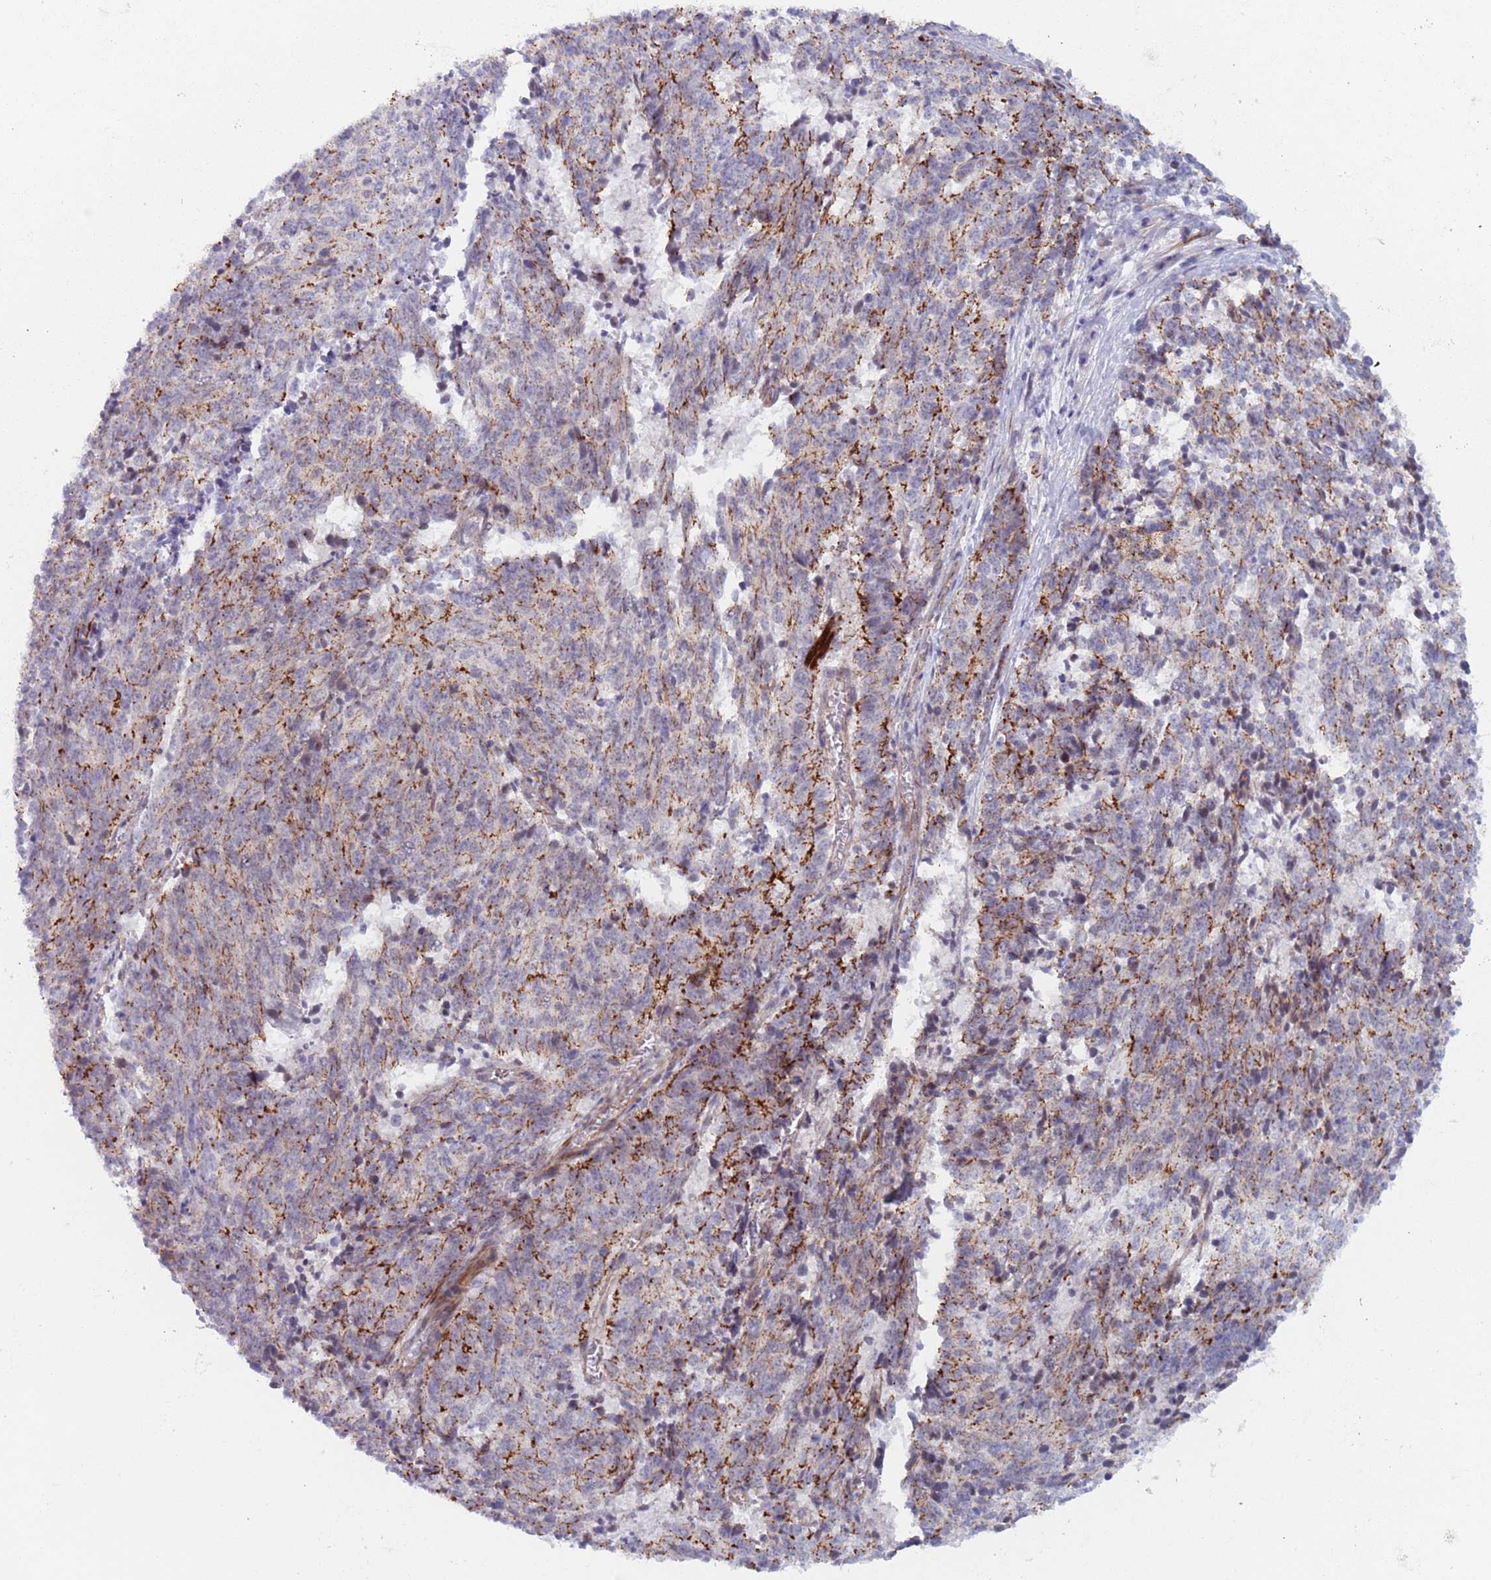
{"staining": {"intensity": "moderate", "quantity": "25%-75%", "location": "cytoplasmic/membranous"}, "tissue": "cervical cancer", "cell_type": "Tumor cells", "image_type": "cancer", "snomed": [{"axis": "morphology", "description": "Squamous cell carcinoma, NOS"}, {"axis": "topography", "description": "Cervix"}], "caption": "Immunohistochemistry photomicrograph of neoplastic tissue: human cervical cancer stained using immunohistochemistry (IHC) displays medium levels of moderate protein expression localized specifically in the cytoplasmic/membranous of tumor cells, appearing as a cytoplasmic/membranous brown color.", "gene": "OR5A2", "patient": {"sex": "female", "age": 29}}